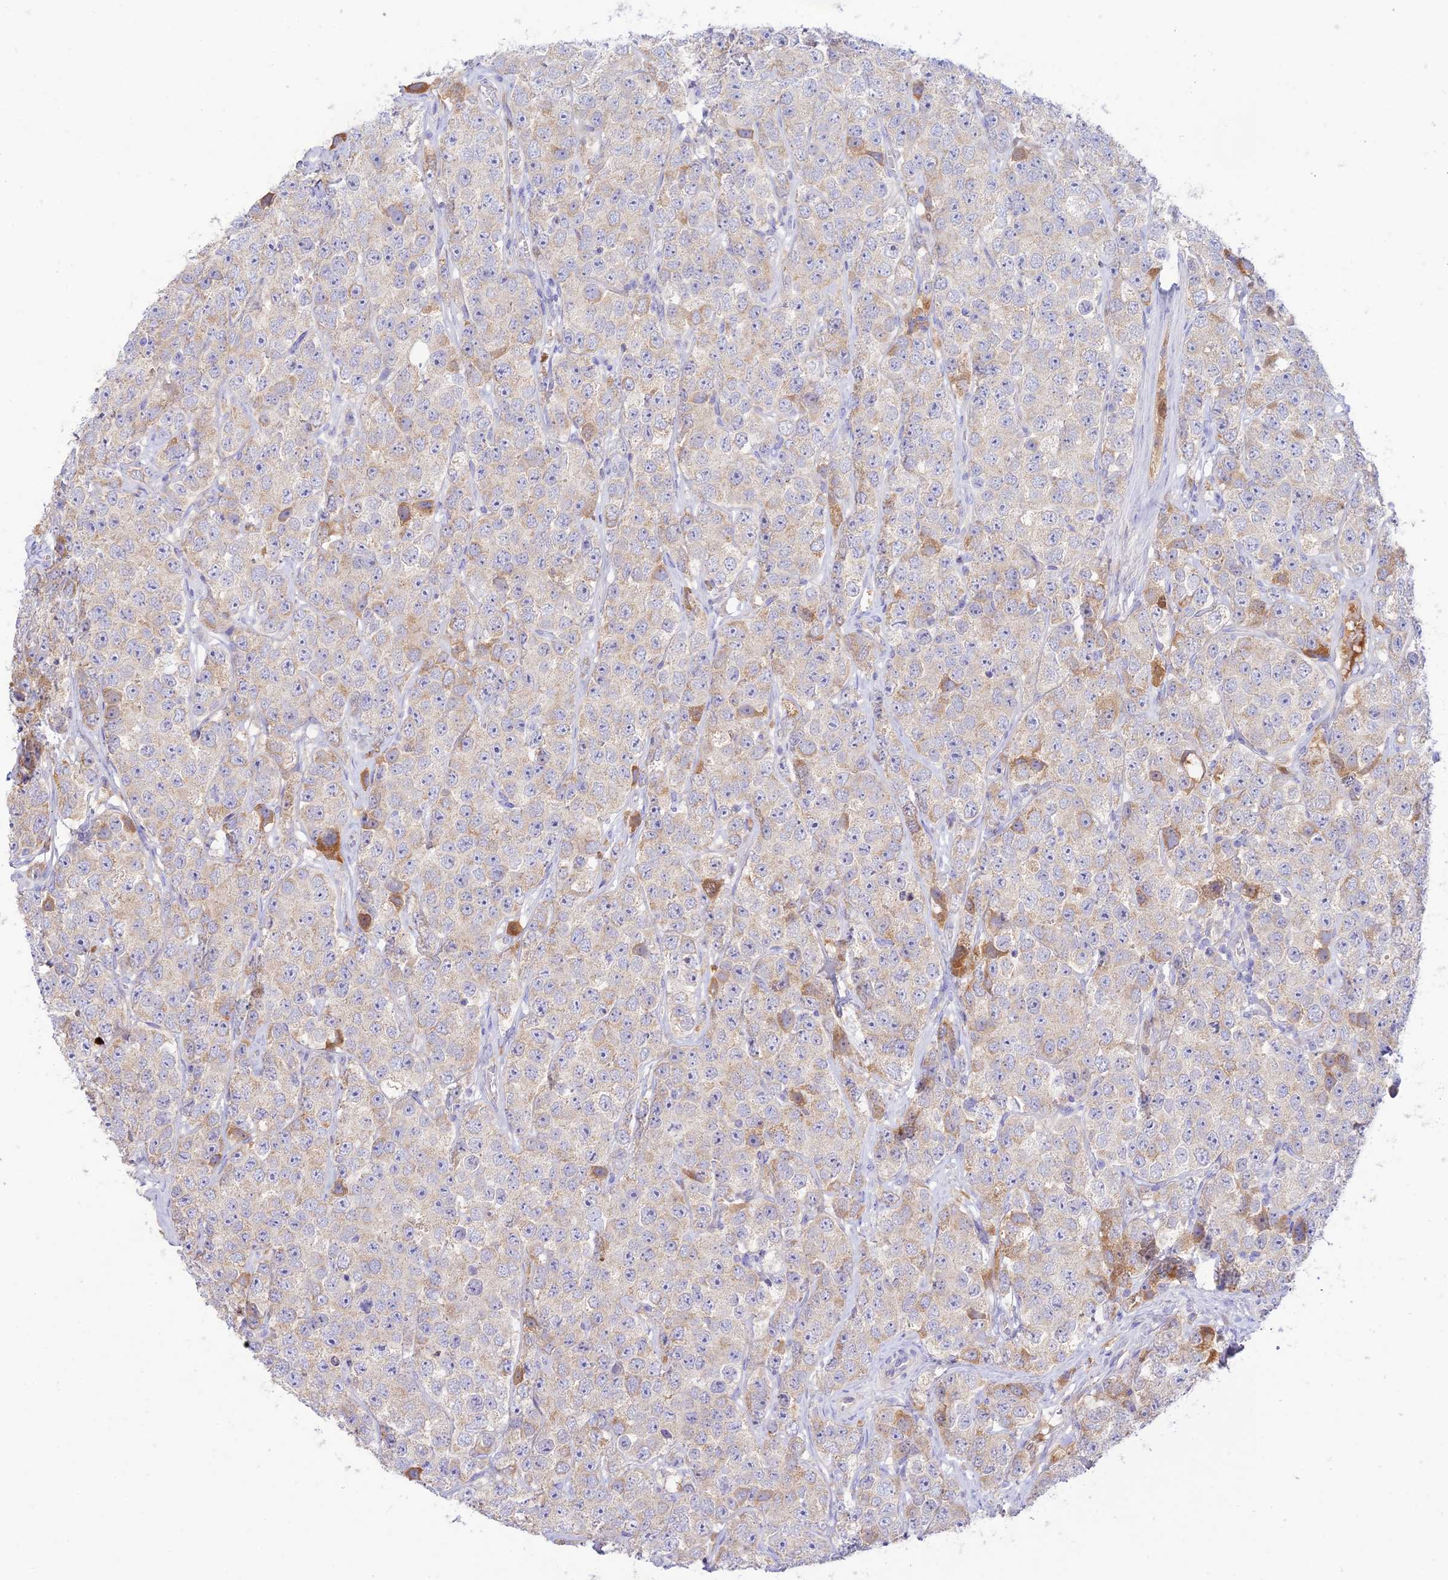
{"staining": {"intensity": "moderate", "quantity": "<25%", "location": "cytoplasmic/membranous"}, "tissue": "testis cancer", "cell_type": "Tumor cells", "image_type": "cancer", "snomed": [{"axis": "morphology", "description": "Seminoma, NOS"}, {"axis": "topography", "description": "Testis"}], "caption": "Human seminoma (testis) stained with a protein marker demonstrates moderate staining in tumor cells.", "gene": "NLRP9", "patient": {"sex": "male", "age": 28}}